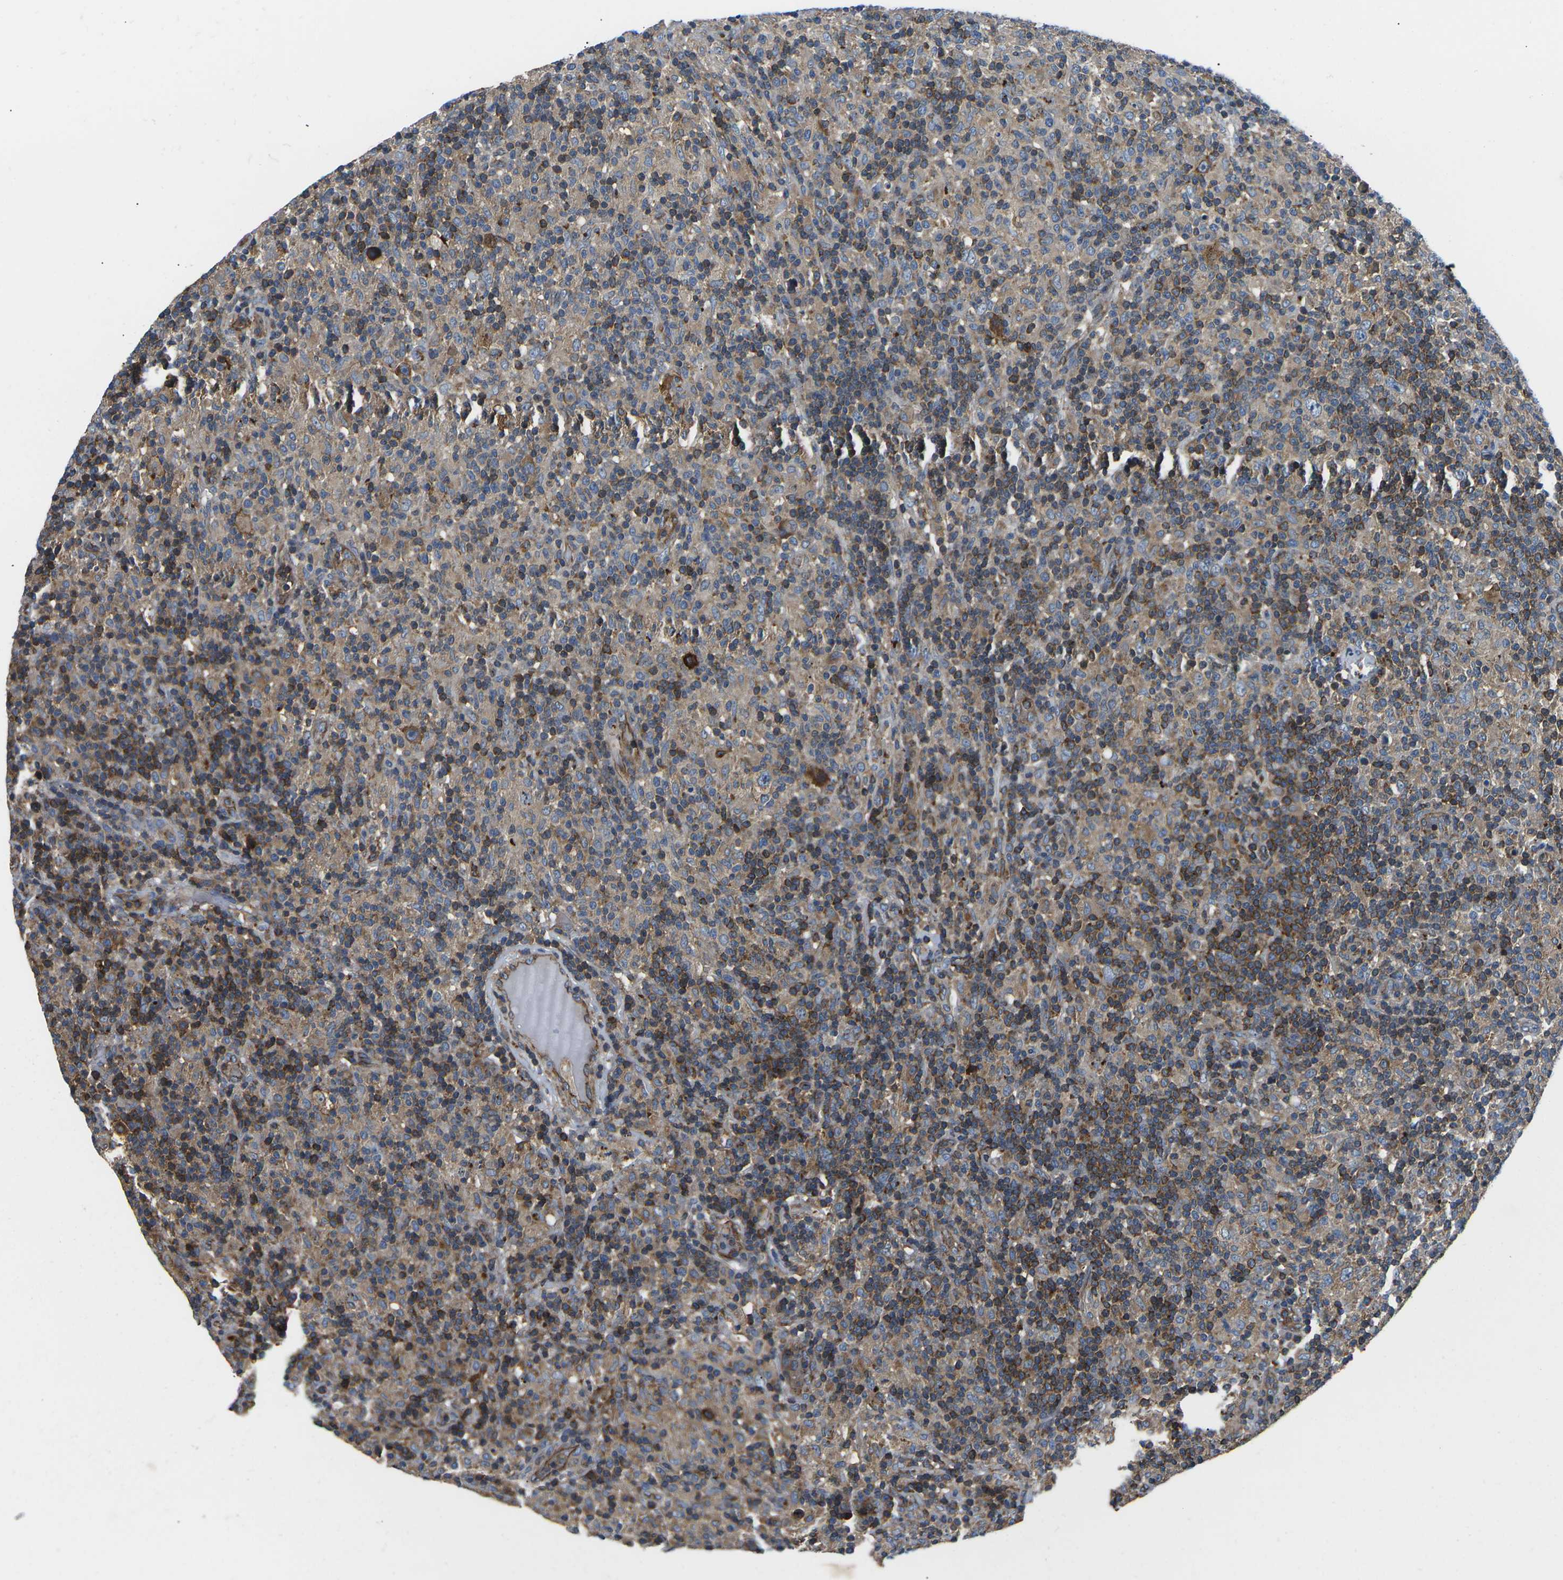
{"staining": {"intensity": "moderate", "quantity": "<25%", "location": "cytoplasmic/membranous"}, "tissue": "lymphoma", "cell_type": "Tumor cells", "image_type": "cancer", "snomed": [{"axis": "morphology", "description": "Hodgkin's disease, NOS"}, {"axis": "topography", "description": "Lymph node"}], "caption": "The histopathology image demonstrates staining of lymphoma, revealing moderate cytoplasmic/membranous protein expression (brown color) within tumor cells.", "gene": "KCNJ15", "patient": {"sex": "male", "age": 70}}